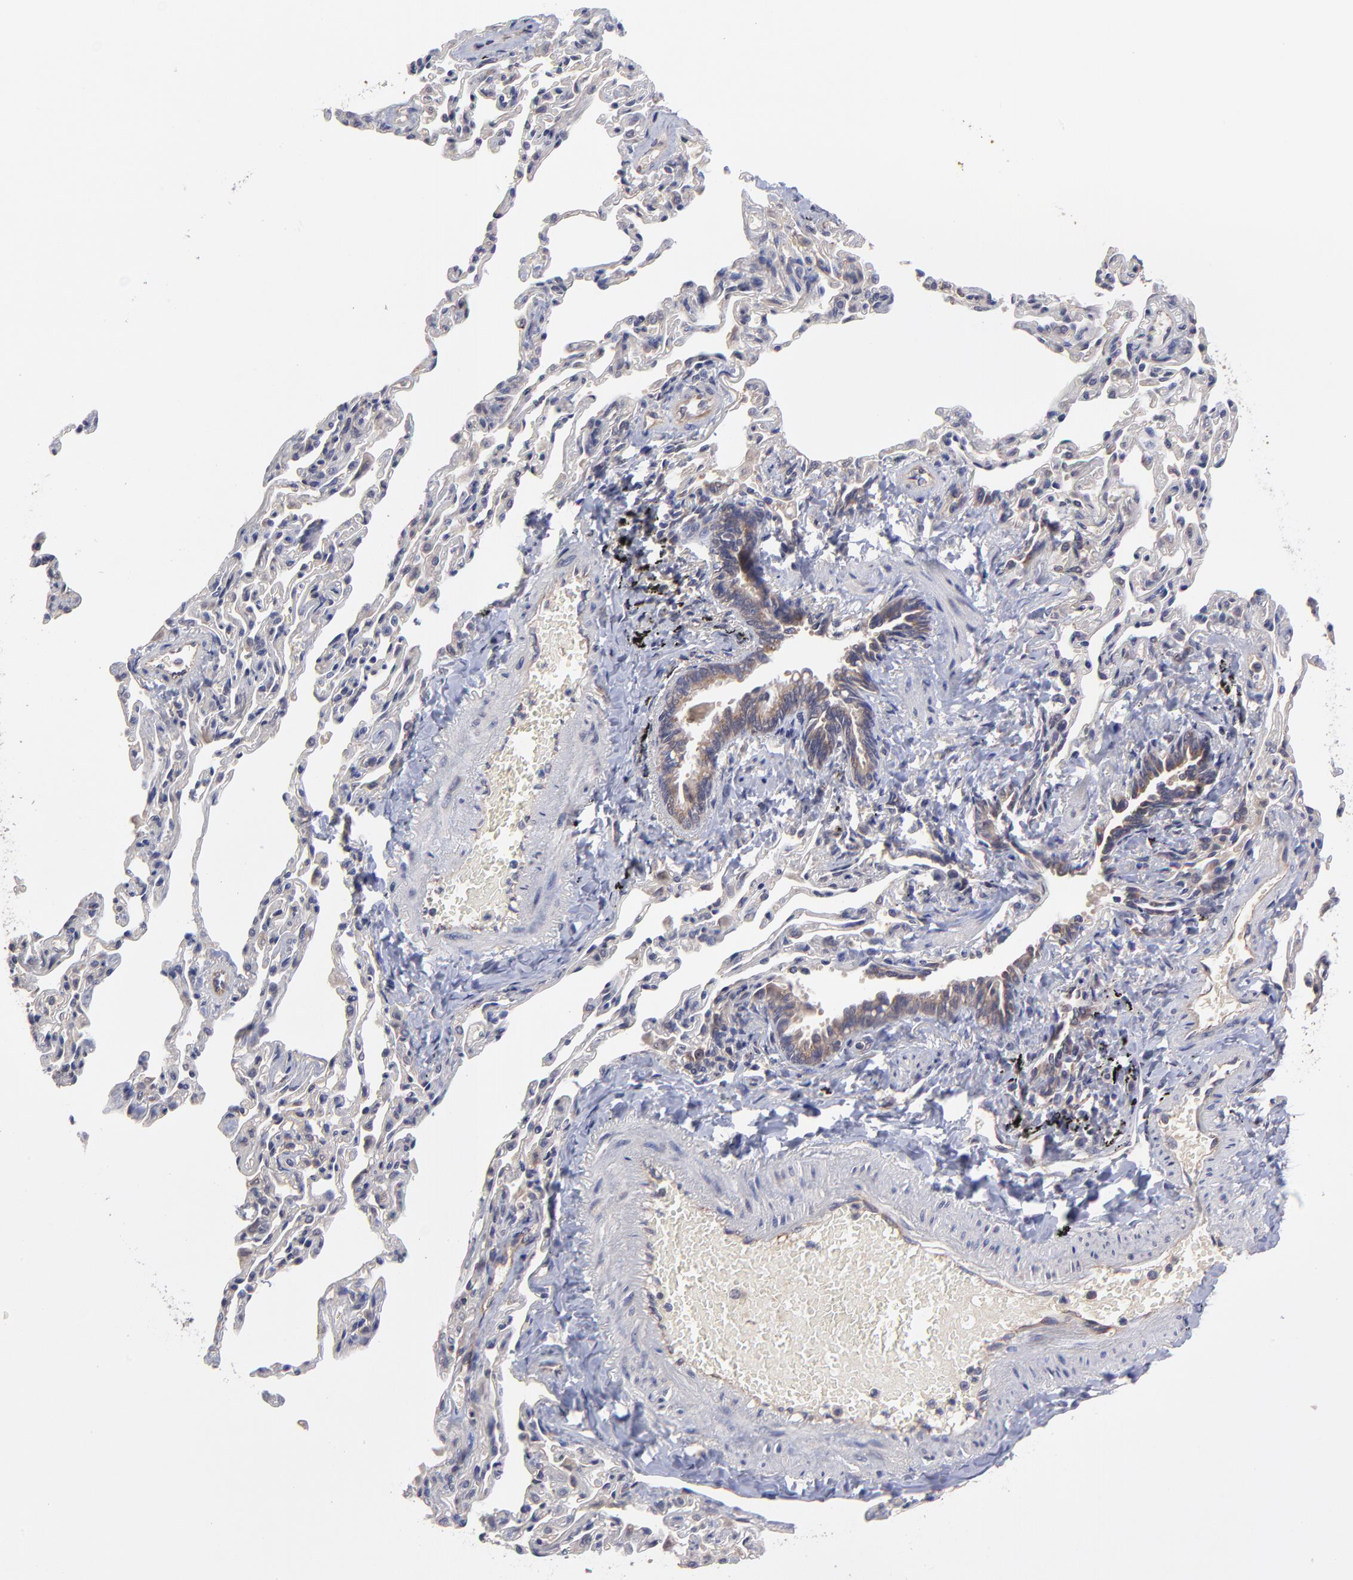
{"staining": {"intensity": "strong", "quantity": ">75%", "location": "cytoplasmic/membranous"}, "tissue": "bronchus", "cell_type": "Respiratory epithelial cells", "image_type": "normal", "snomed": [{"axis": "morphology", "description": "Normal tissue, NOS"}, {"axis": "topography", "description": "Cartilage tissue"}, {"axis": "topography", "description": "Bronchus"}, {"axis": "topography", "description": "Lung"}], "caption": "Immunohistochemistry (IHC) micrograph of benign bronchus stained for a protein (brown), which displays high levels of strong cytoplasmic/membranous expression in about >75% of respiratory epithelial cells.", "gene": "UBE2H", "patient": {"sex": "male", "age": 64}}